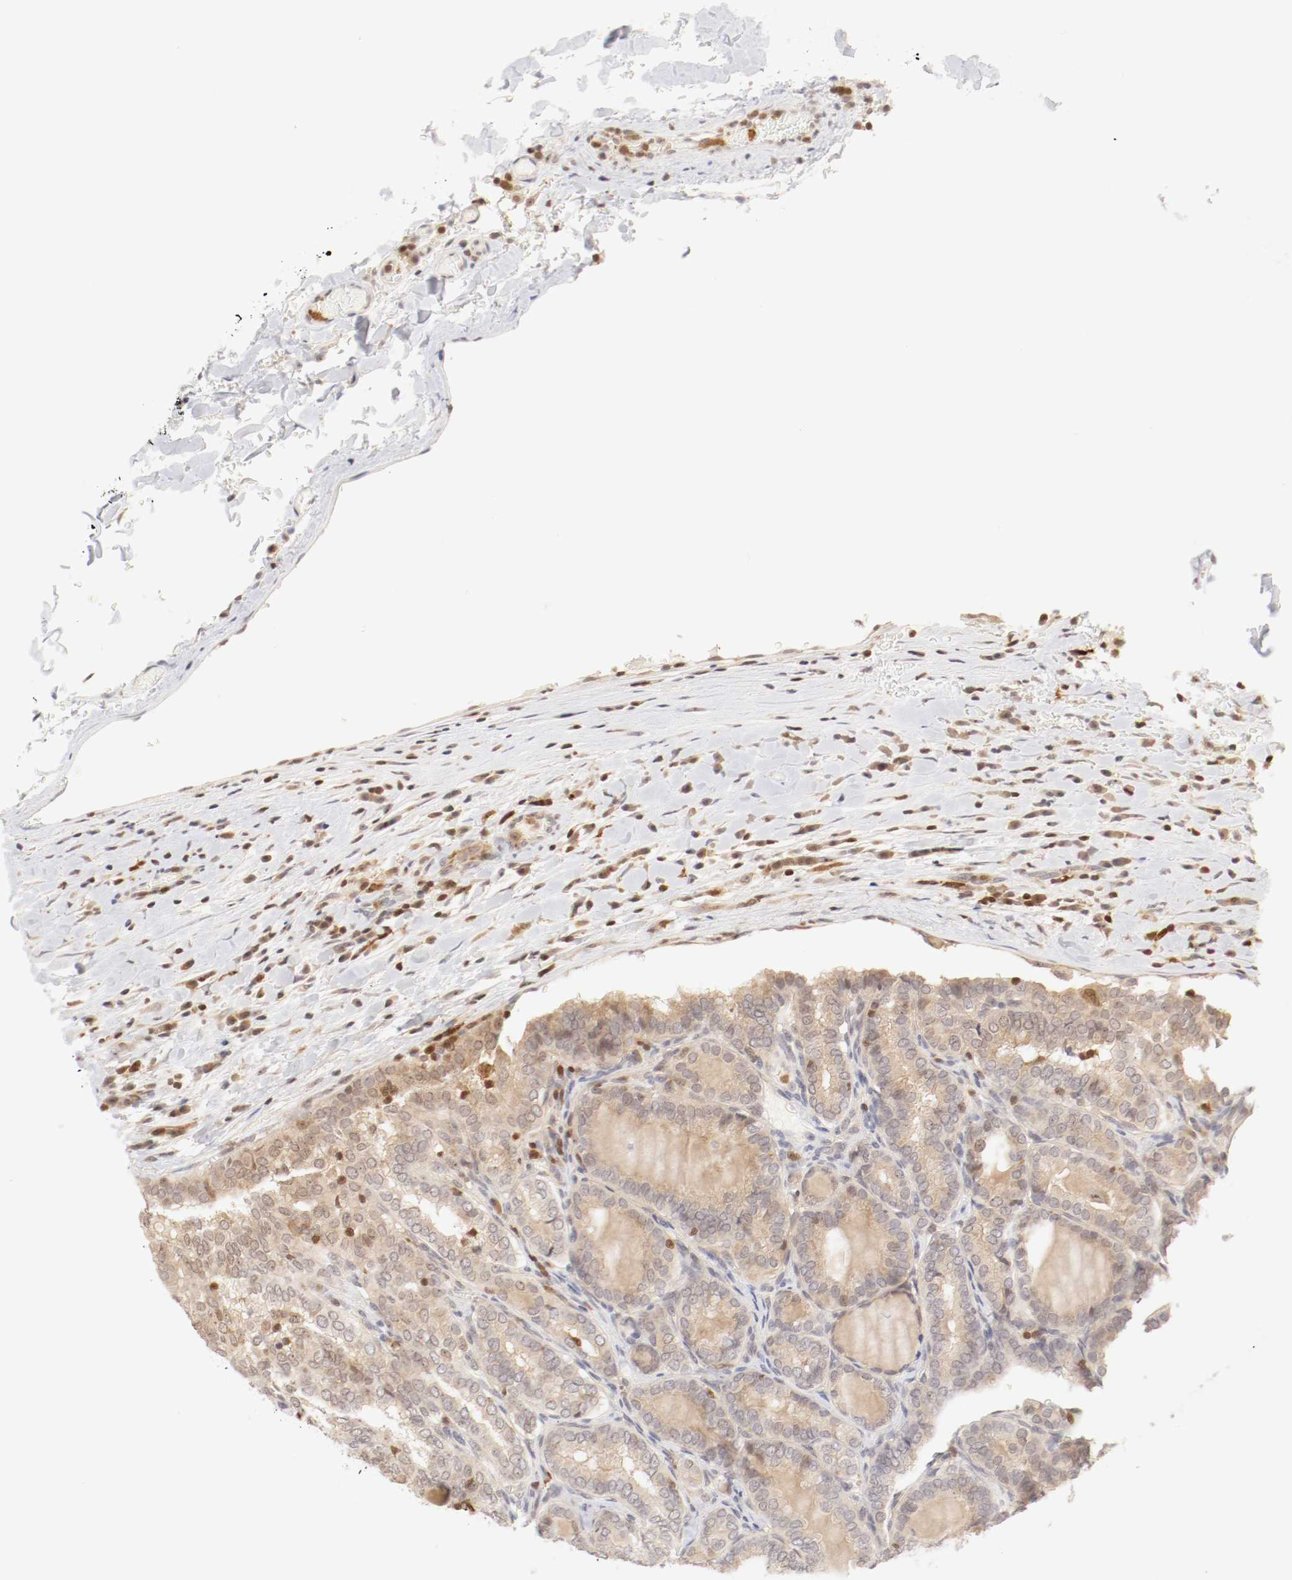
{"staining": {"intensity": "weak", "quantity": "25%-75%", "location": "cytoplasmic/membranous"}, "tissue": "thyroid cancer", "cell_type": "Tumor cells", "image_type": "cancer", "snomed": [{"axis": "morphology", "description": "Papillary adenocarcinoma, NOS"}, {"axis": "topography", "description": "Thyroid gland"}], "caption": "IHC micrograph of neoplastic tissue: papillary adenocarcinoma (thyroid) stained using immunohistochemistry (IHC) reveals low levels of weak protein expression localized specifically in the cytoplasmic/membranous of tumor cells, appearing as a cytoplasmic/membranous brown color.", "gene": "KIF2A", "patient": {"sex": "female", "age": 30}}